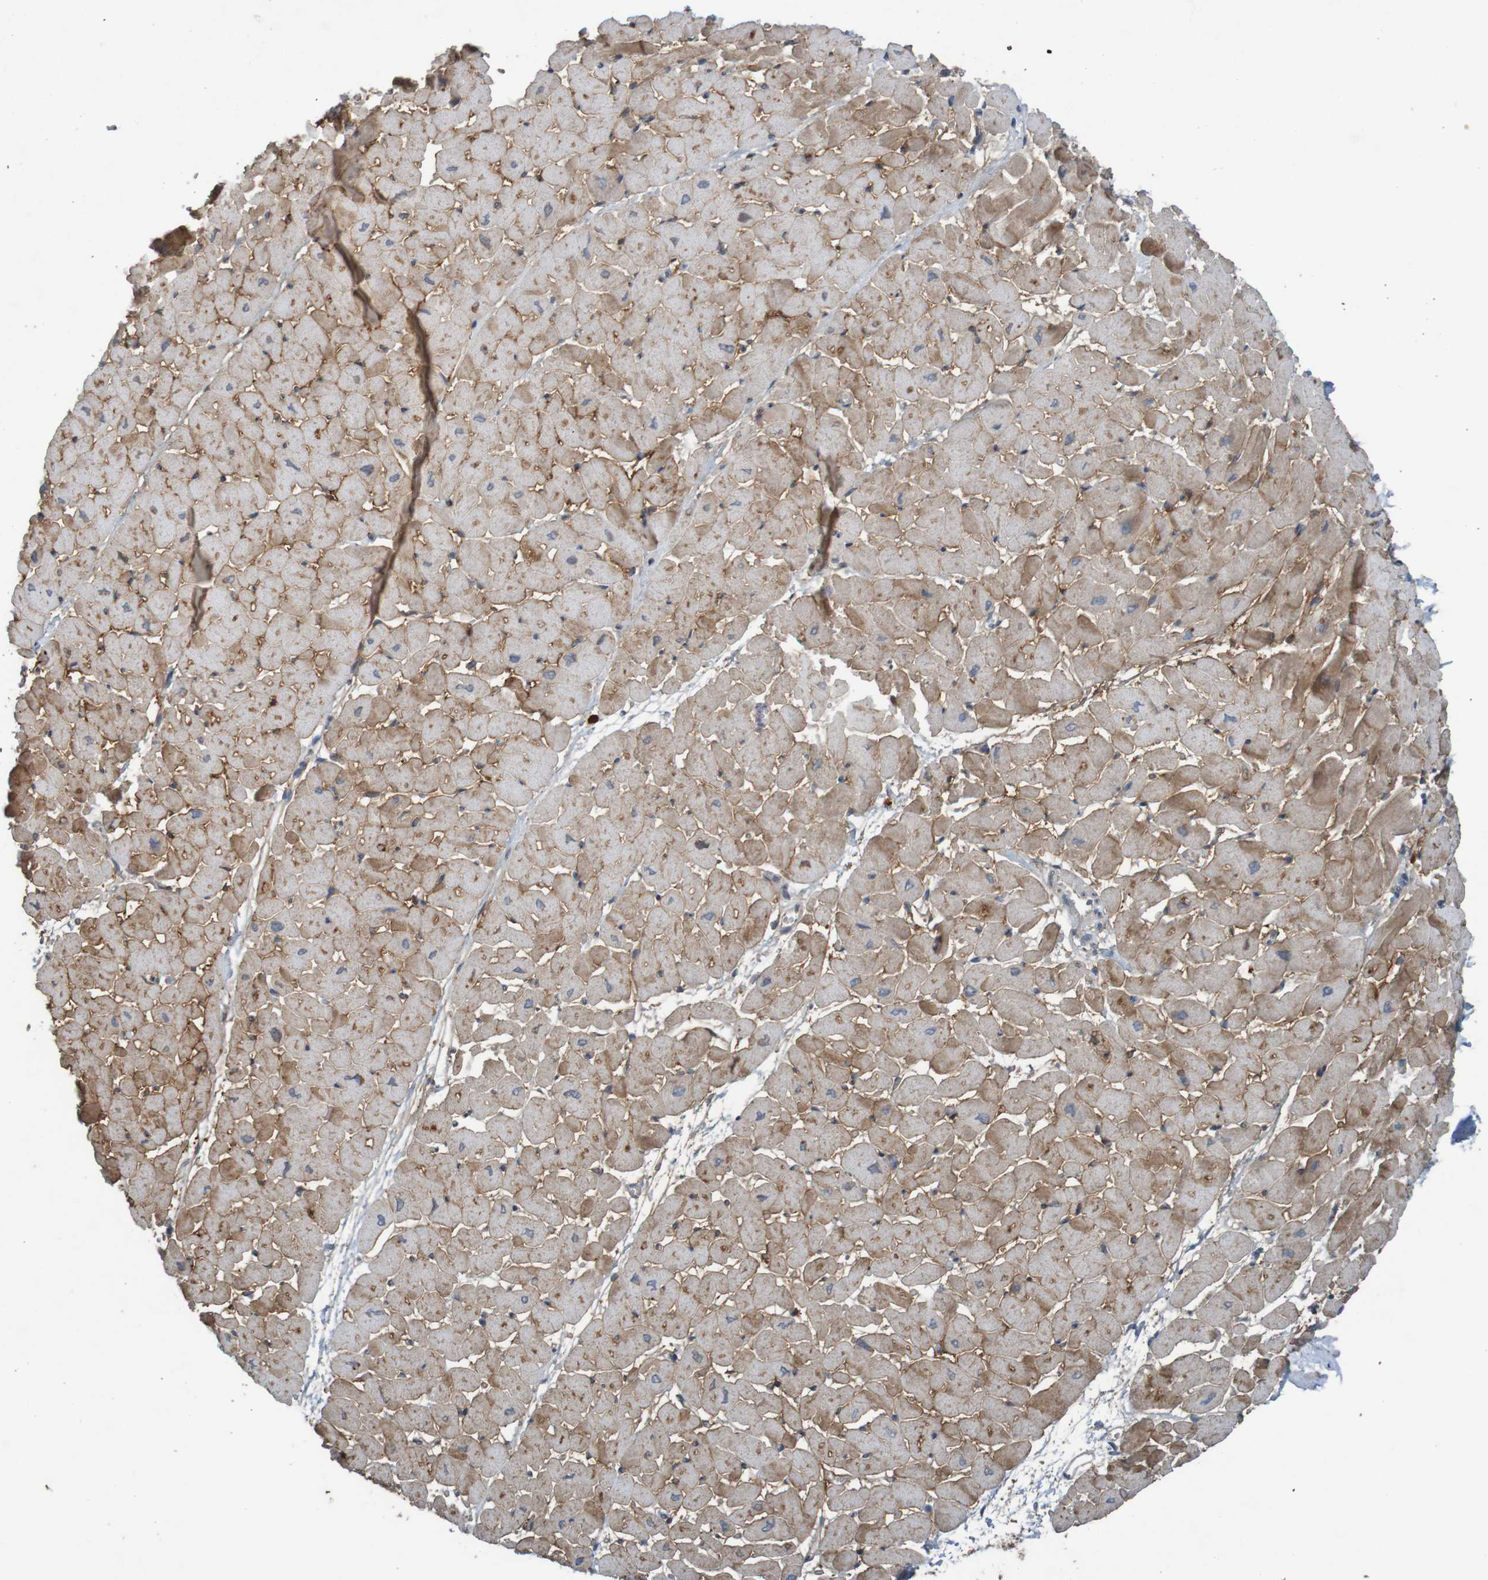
{"staining": {"intensity": "moderate", "quantity": ">75%", "location": "cytoplasmic/membranous"}, "tissue": "heart muscle", "cell_type": "Cardiomyocytes", "image_type": "normal", "snomed": [{"axis": "morphology", "description": "Normal tissue, NOS"}, {"axis": "topography", "description": "Heart"}], "caption": "Moderate cytoplasmic/membranous protein positivity is identified in approximately >75% of cardiomyocytes in heart muscle. Using DAB (3,3'-diaminobenzidine) (brown) and hematoxylin (blue) stains, captured at high magnification using brightfield microscopy.", "gene": "B3GAT2", "patient": {"sex": "male", "age": 45}}